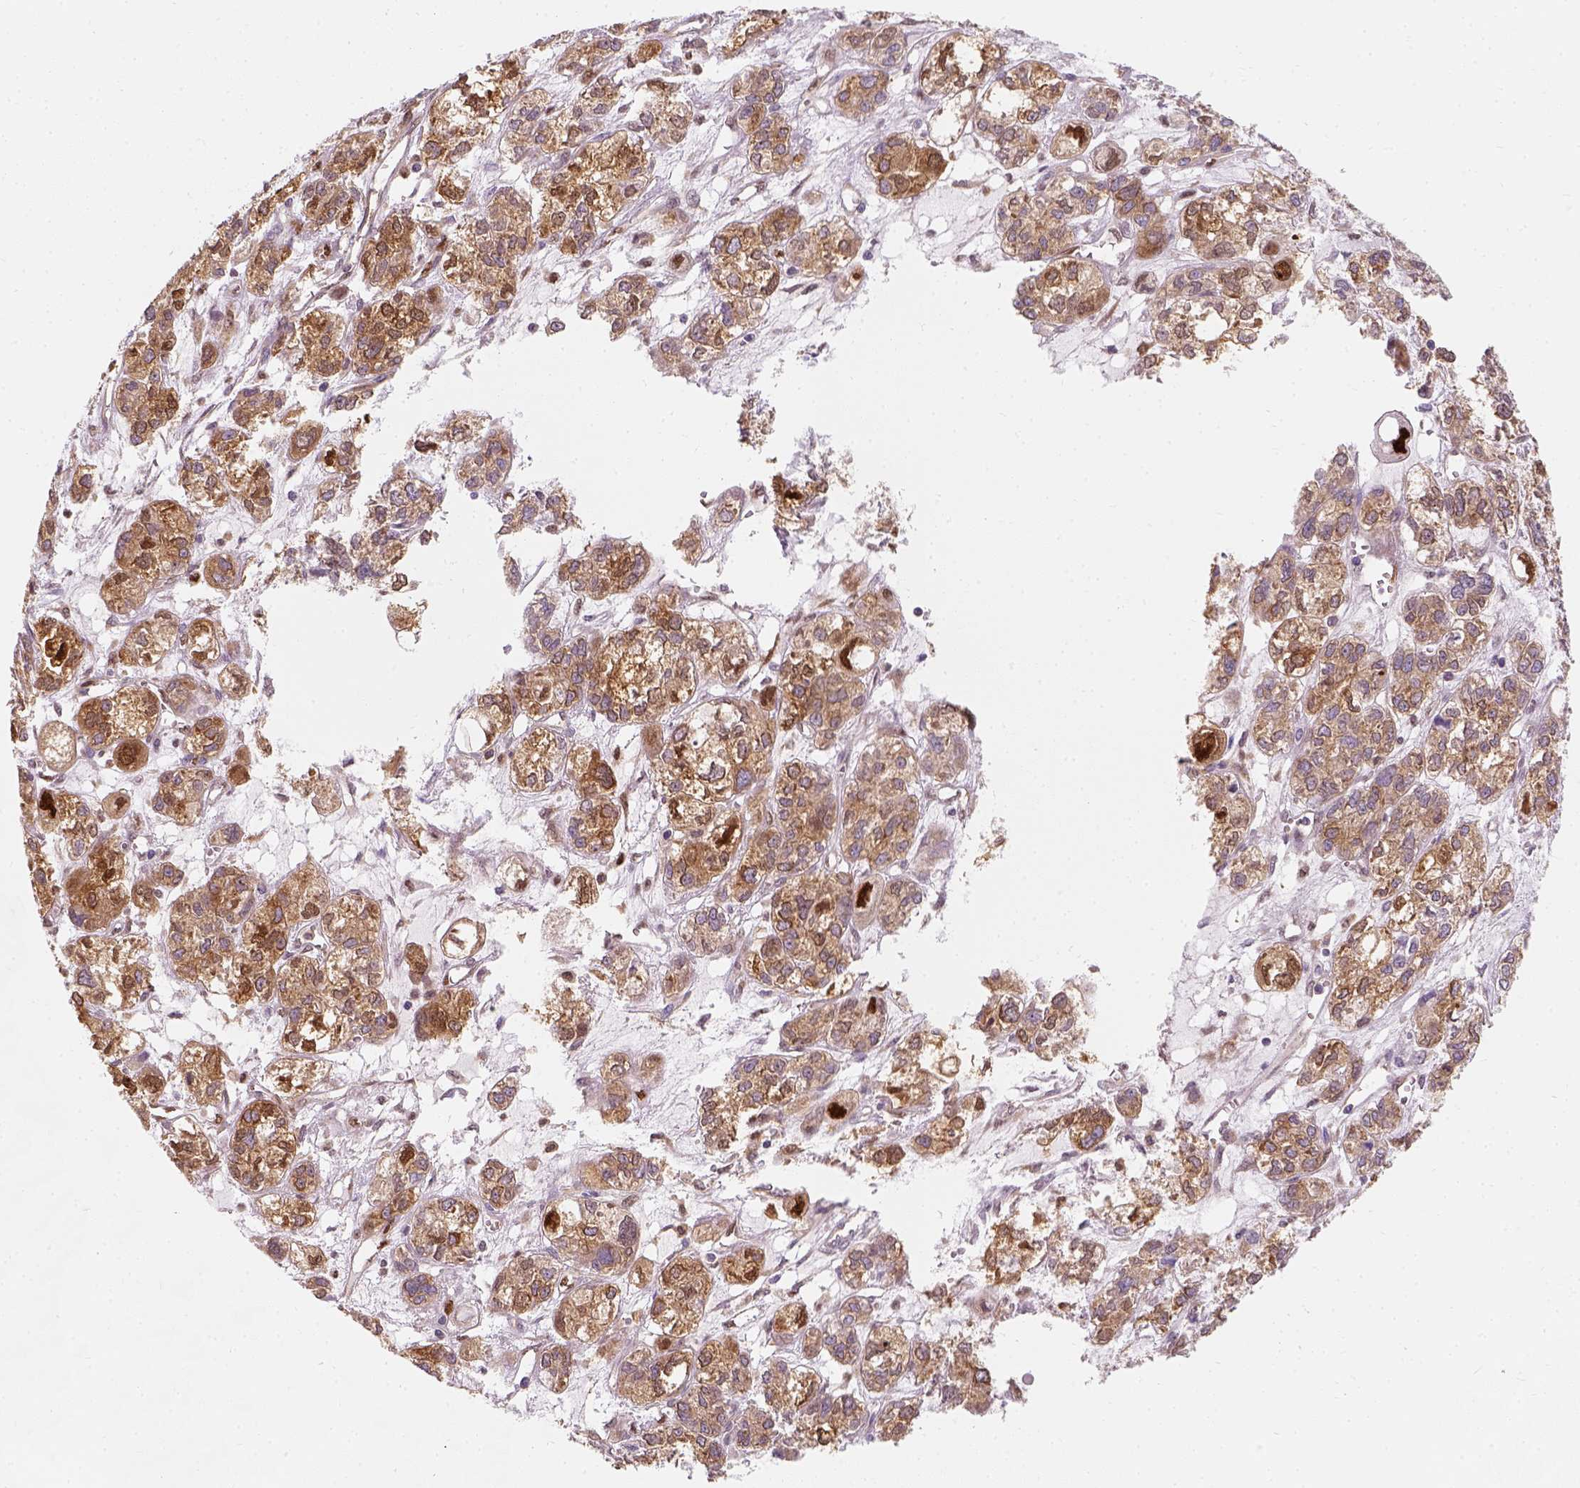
{"staining": {"intensity": "moderate", "quantity": ">75%", "location": "cytoplasmic/membranous,nuclear"}, "tissue": "ovarian cancer", "cell_type": "Tumor cells", "image_type": "cancer", "snomed": [{"axis": "morphology", "description": "Carcinoma, endometroid"}, {"axis": "topography", "description": "Ovary"}], "caption": "The micrograph displays immunohistochemical staining of endometroid carcinoma (ovarian). There is moderate cytoplasmic/membranous and nuclear positivity is identified in approximately >75% of tumor cells.", "gene": "SQSTM1", "patient": {"sex": "female", "age": 64}}